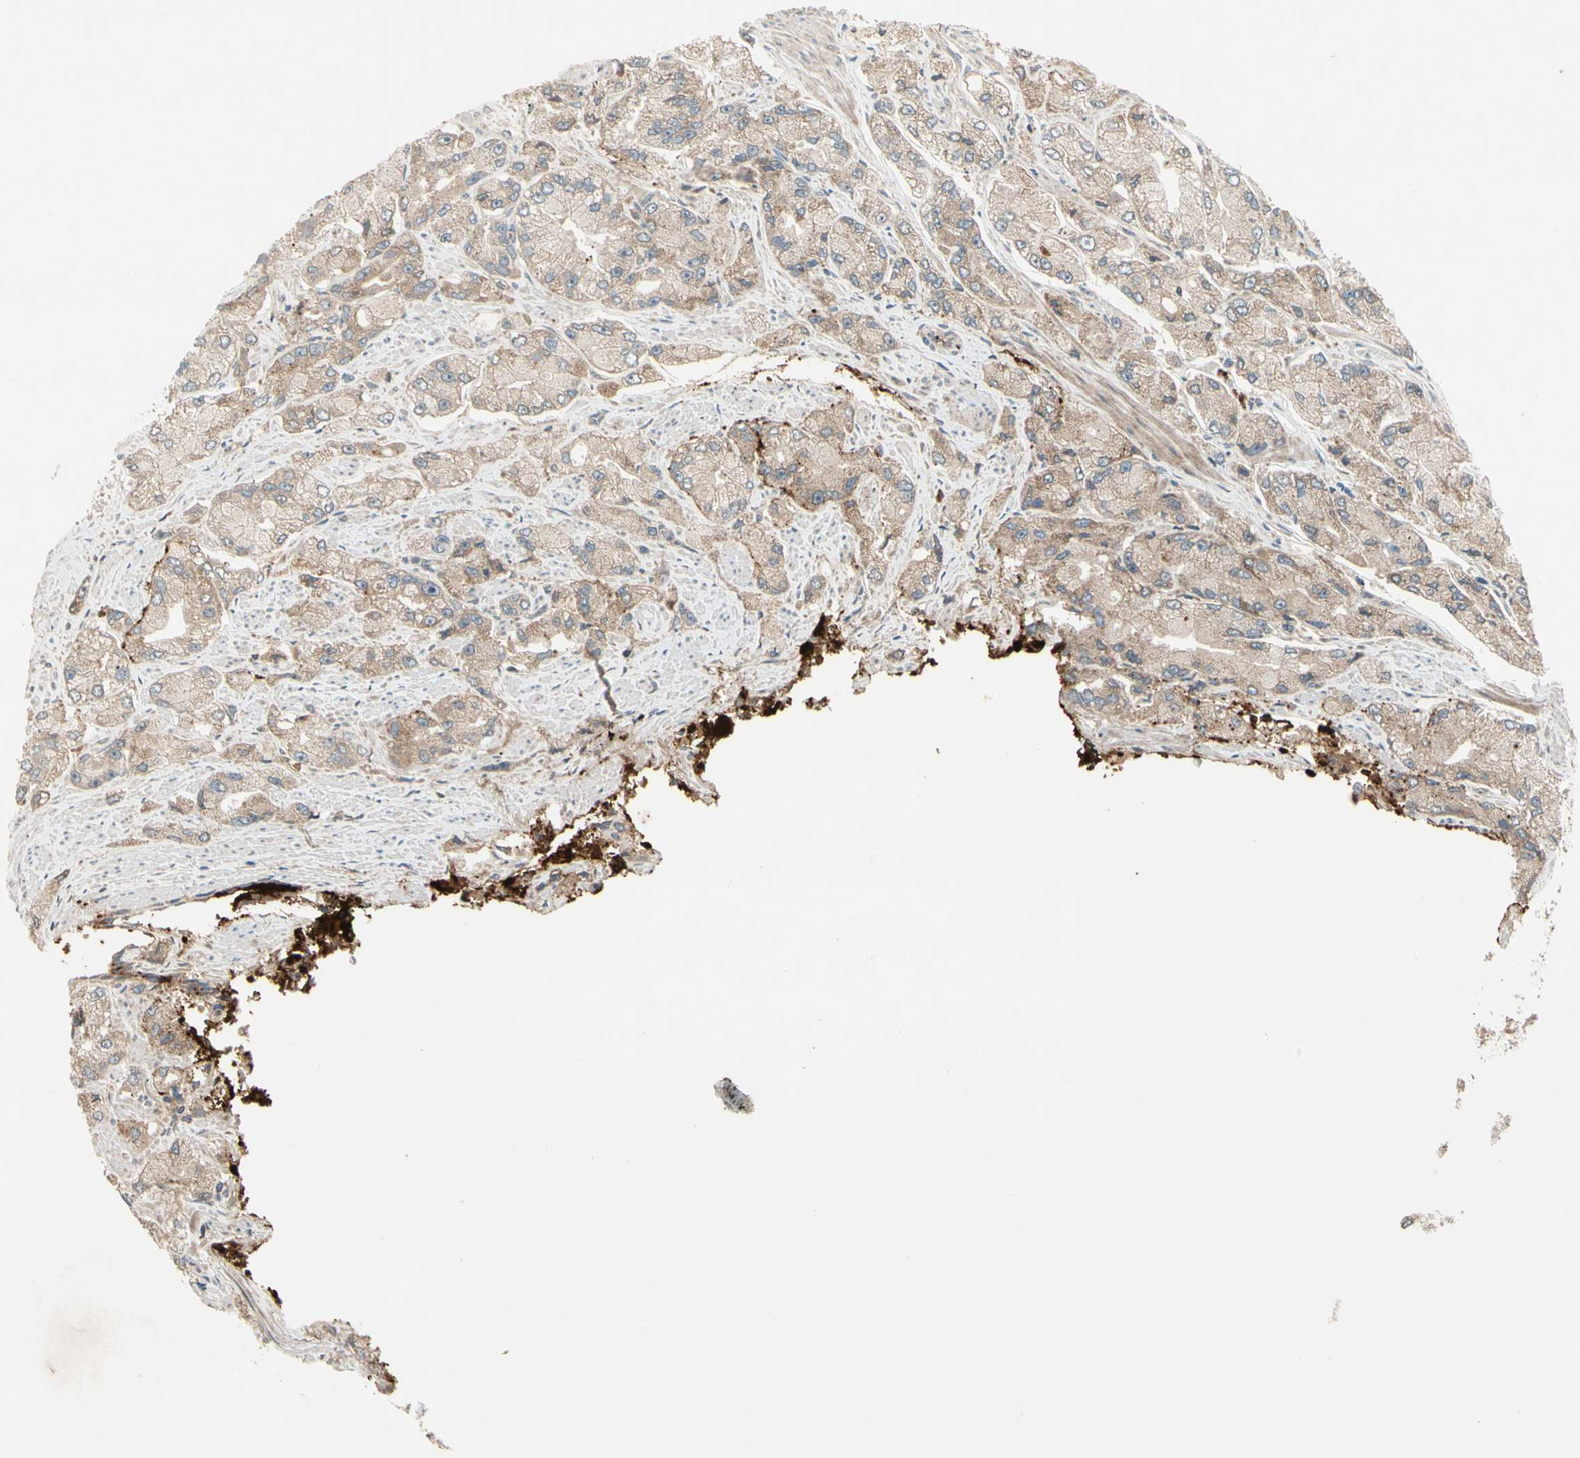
{"staining": {"intensity": "weak", "quantity": ">75%", "location": "cytoplasmic/membranous"}, "tissue": "prostate cancer", "cell_type": "Tumor cells", "image_type": "cancer", "snomed": [{"axis": "morphology", "description": "Adenocarcinoma, High grade"}, {"axis": "topography", "description": "Prostate"}], "caption": "This micrograph demonstrates prostate high-grade adenocarcinoma stained with immunohistochemistry (IHC) to label a protein in brown. The cytoplasmic/membranous of tumor cells show weak positivity for the protein. Nuclei are counter-stained blue.", "gene": "ACVR1C", "patient": {"sex": "male", "age": 58}}